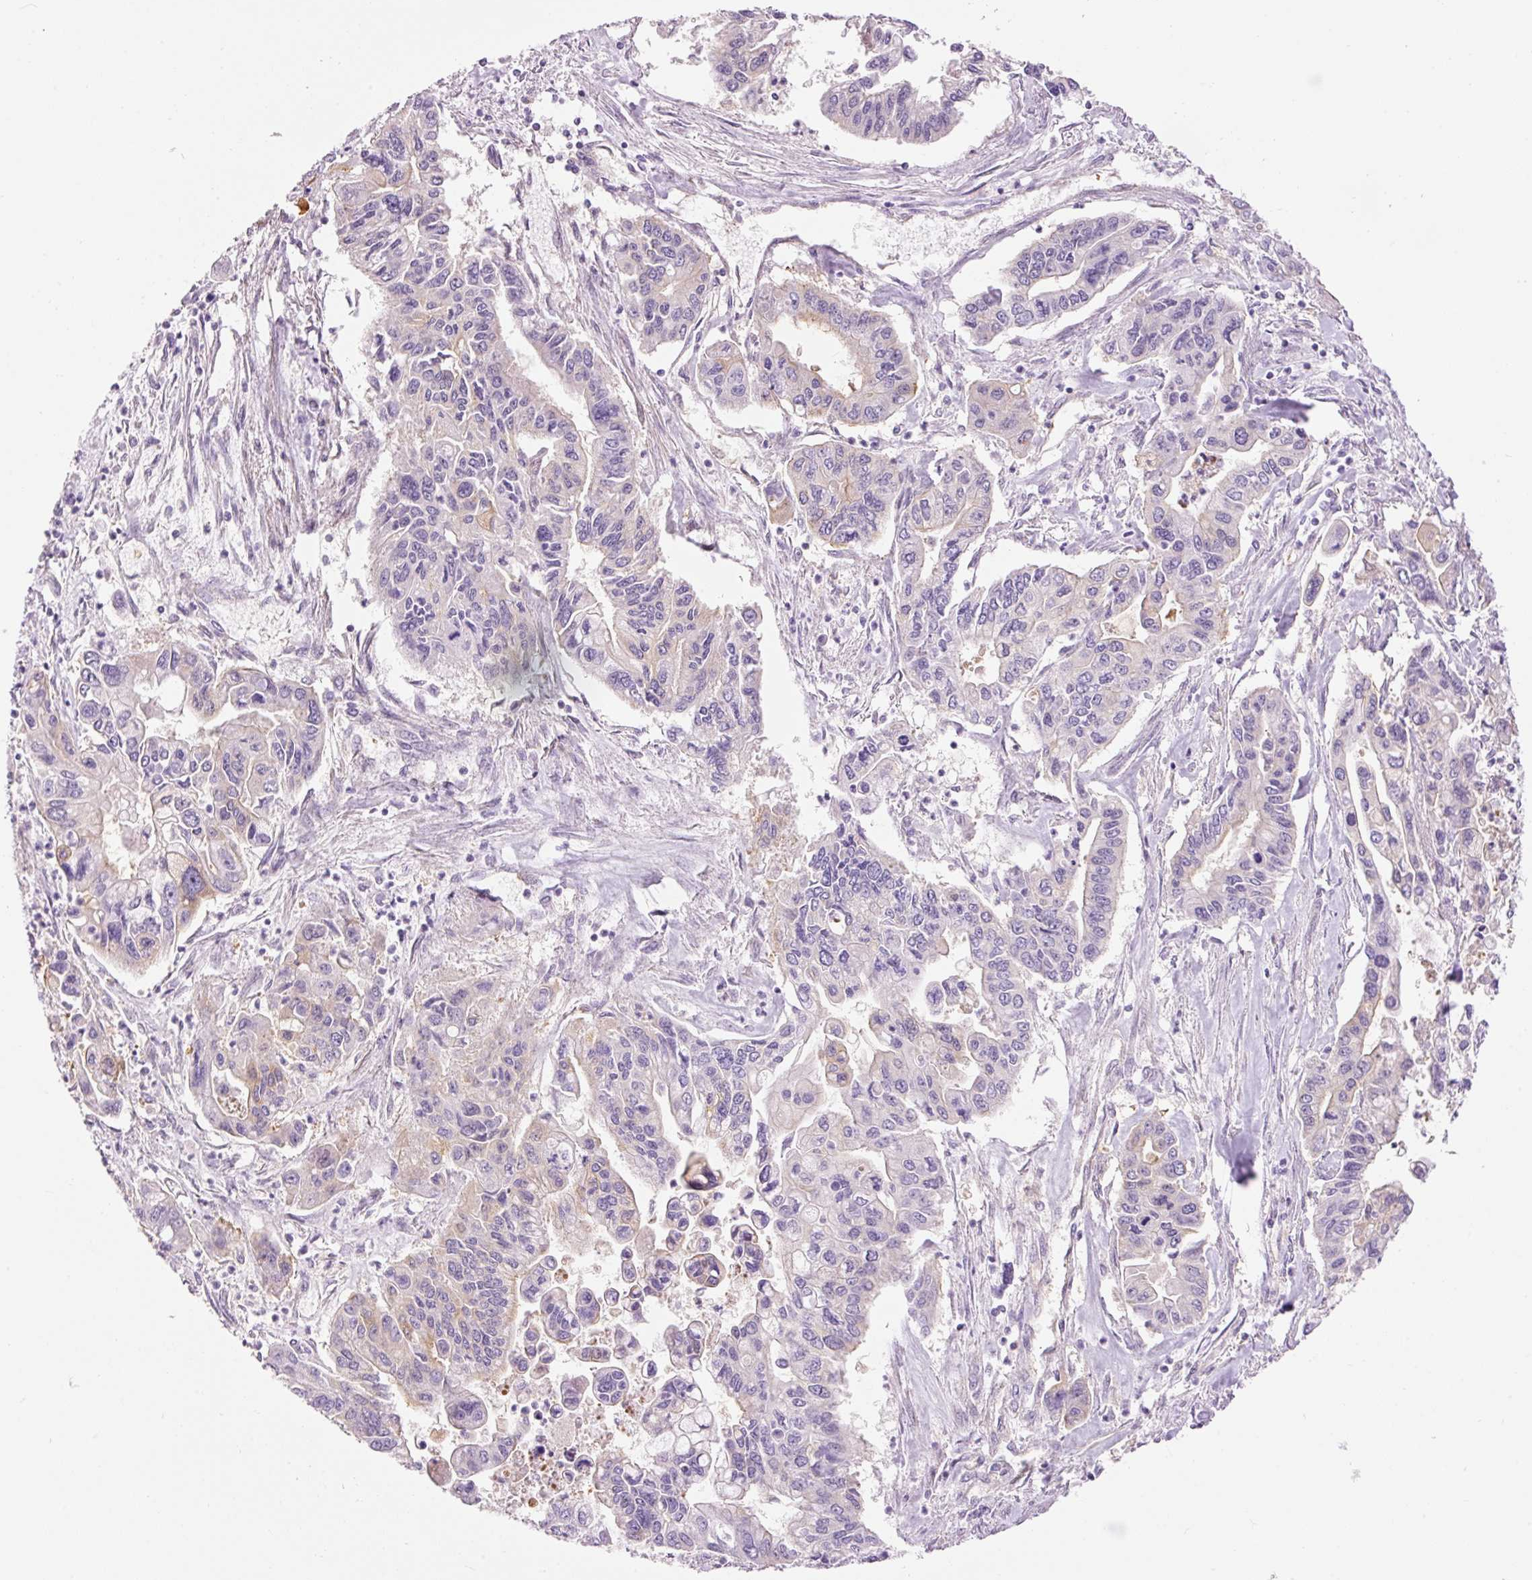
{"staining": {"intensity": "negative", "quantity": "none", "location": "none"}, "tissue": "pancreatic cancer", "cell_type": "Tumor cells", "image_type": "cancer", "snomed": [{"axis": "morphology", "description": "Adenocarcinoma, NOS"}, {"axis": "topography", "description": "Pancreas"}], "caption": "Human pancreatic cancer stained for a protein using IHC demonstrates no expression in tumor cells.", "gene": "IL10RB", "patient": {"sex": "male", "age": 62}}